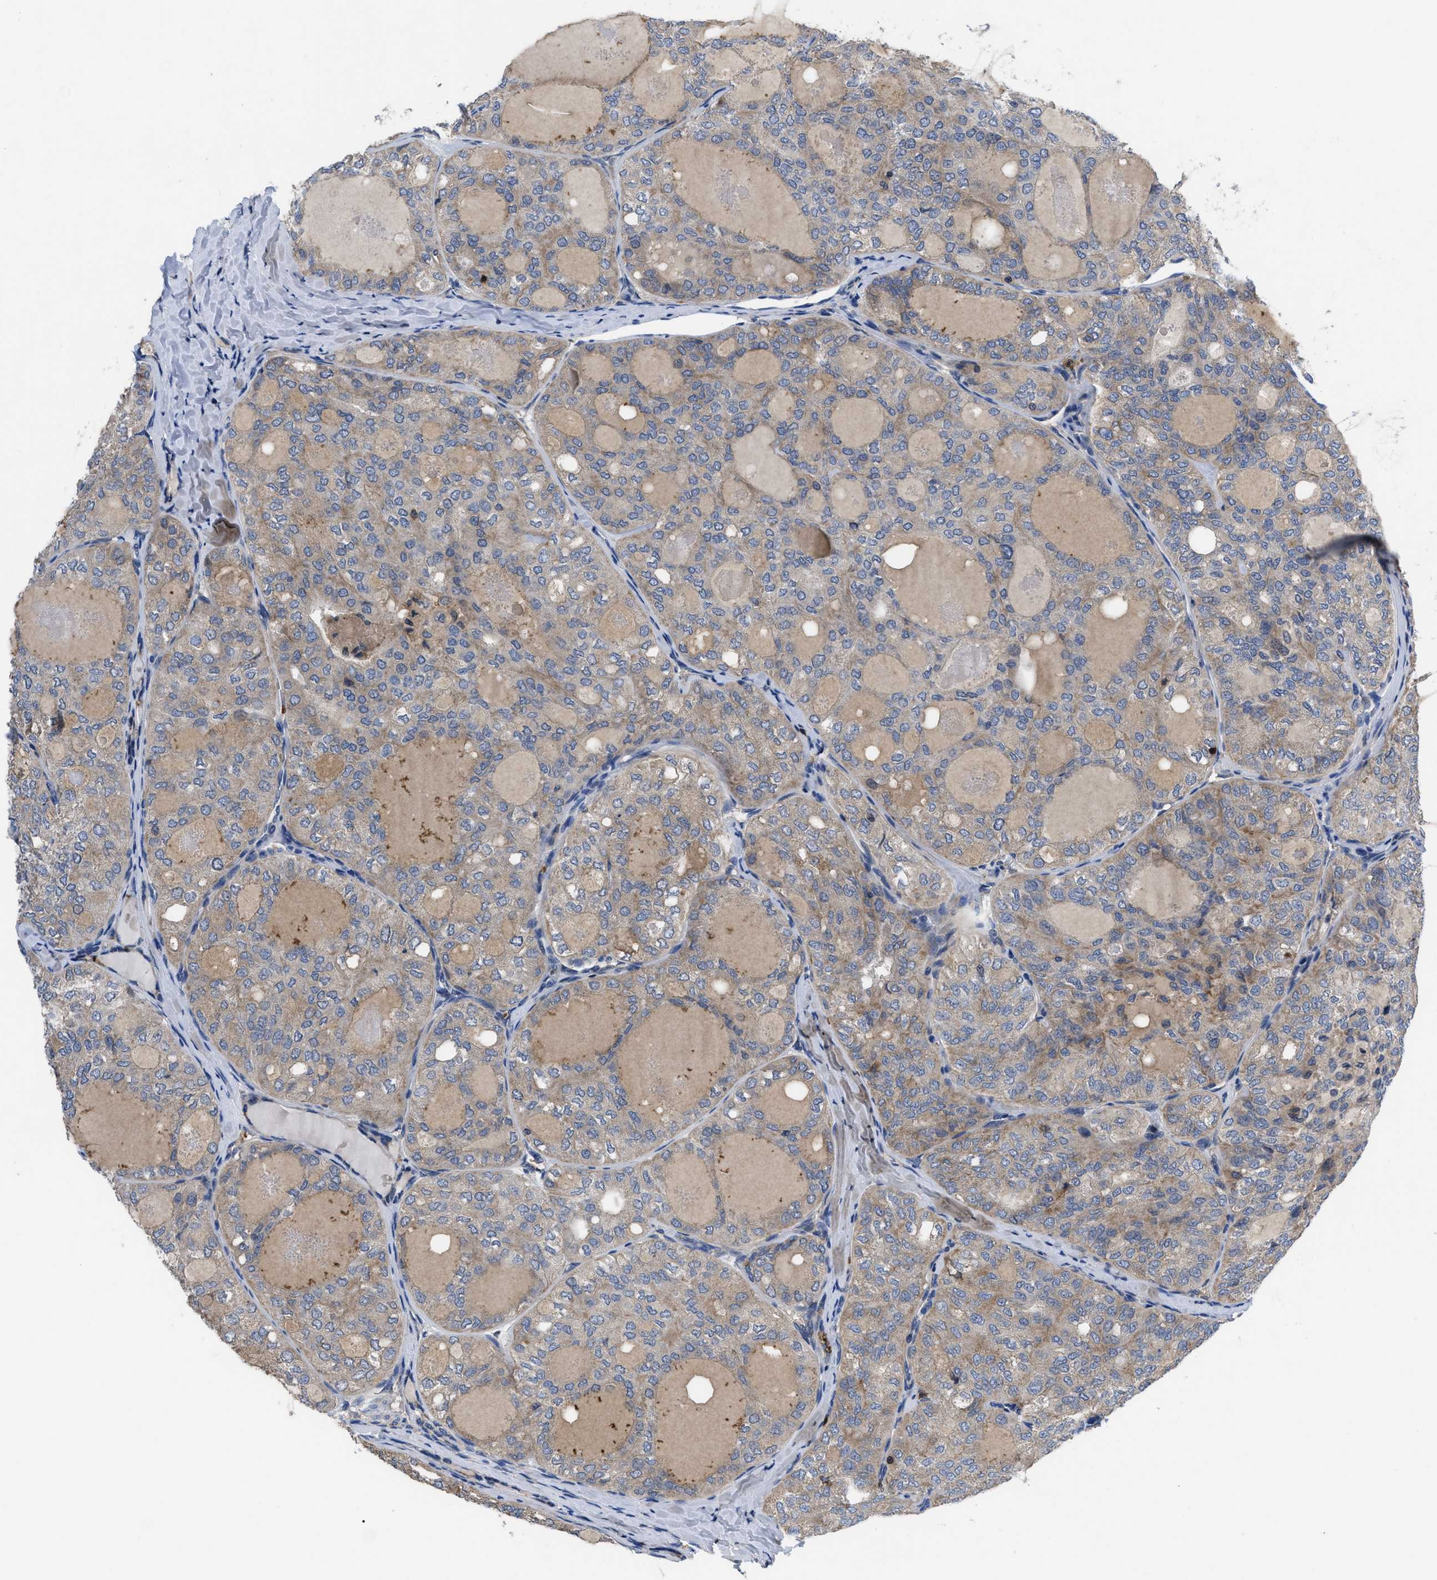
{"staining": {"intensity": "moderate", "quantity": ">75%", "location": "cytoplasmic/membranous"}, "tissue": "thyroid cancer", "cell_type": "Tumor cells", "image_type": "cancer", "snomed": [{"axis": "morphology", "description": "Follicular adenoma carcinoma, NOS"}, {"axis": "topography", "description": "Thyroid gland"}], "caption": "Immunohistochemistry image of human thyroid follicular adenoma carcinoma stained for a protein (brown), which shows medium levels of moderate cytoplasmic/membranous staining in approximately >75% of tumor cells.", "gene": "YBEY", "patient": {"sex": "male", "age": 75}}